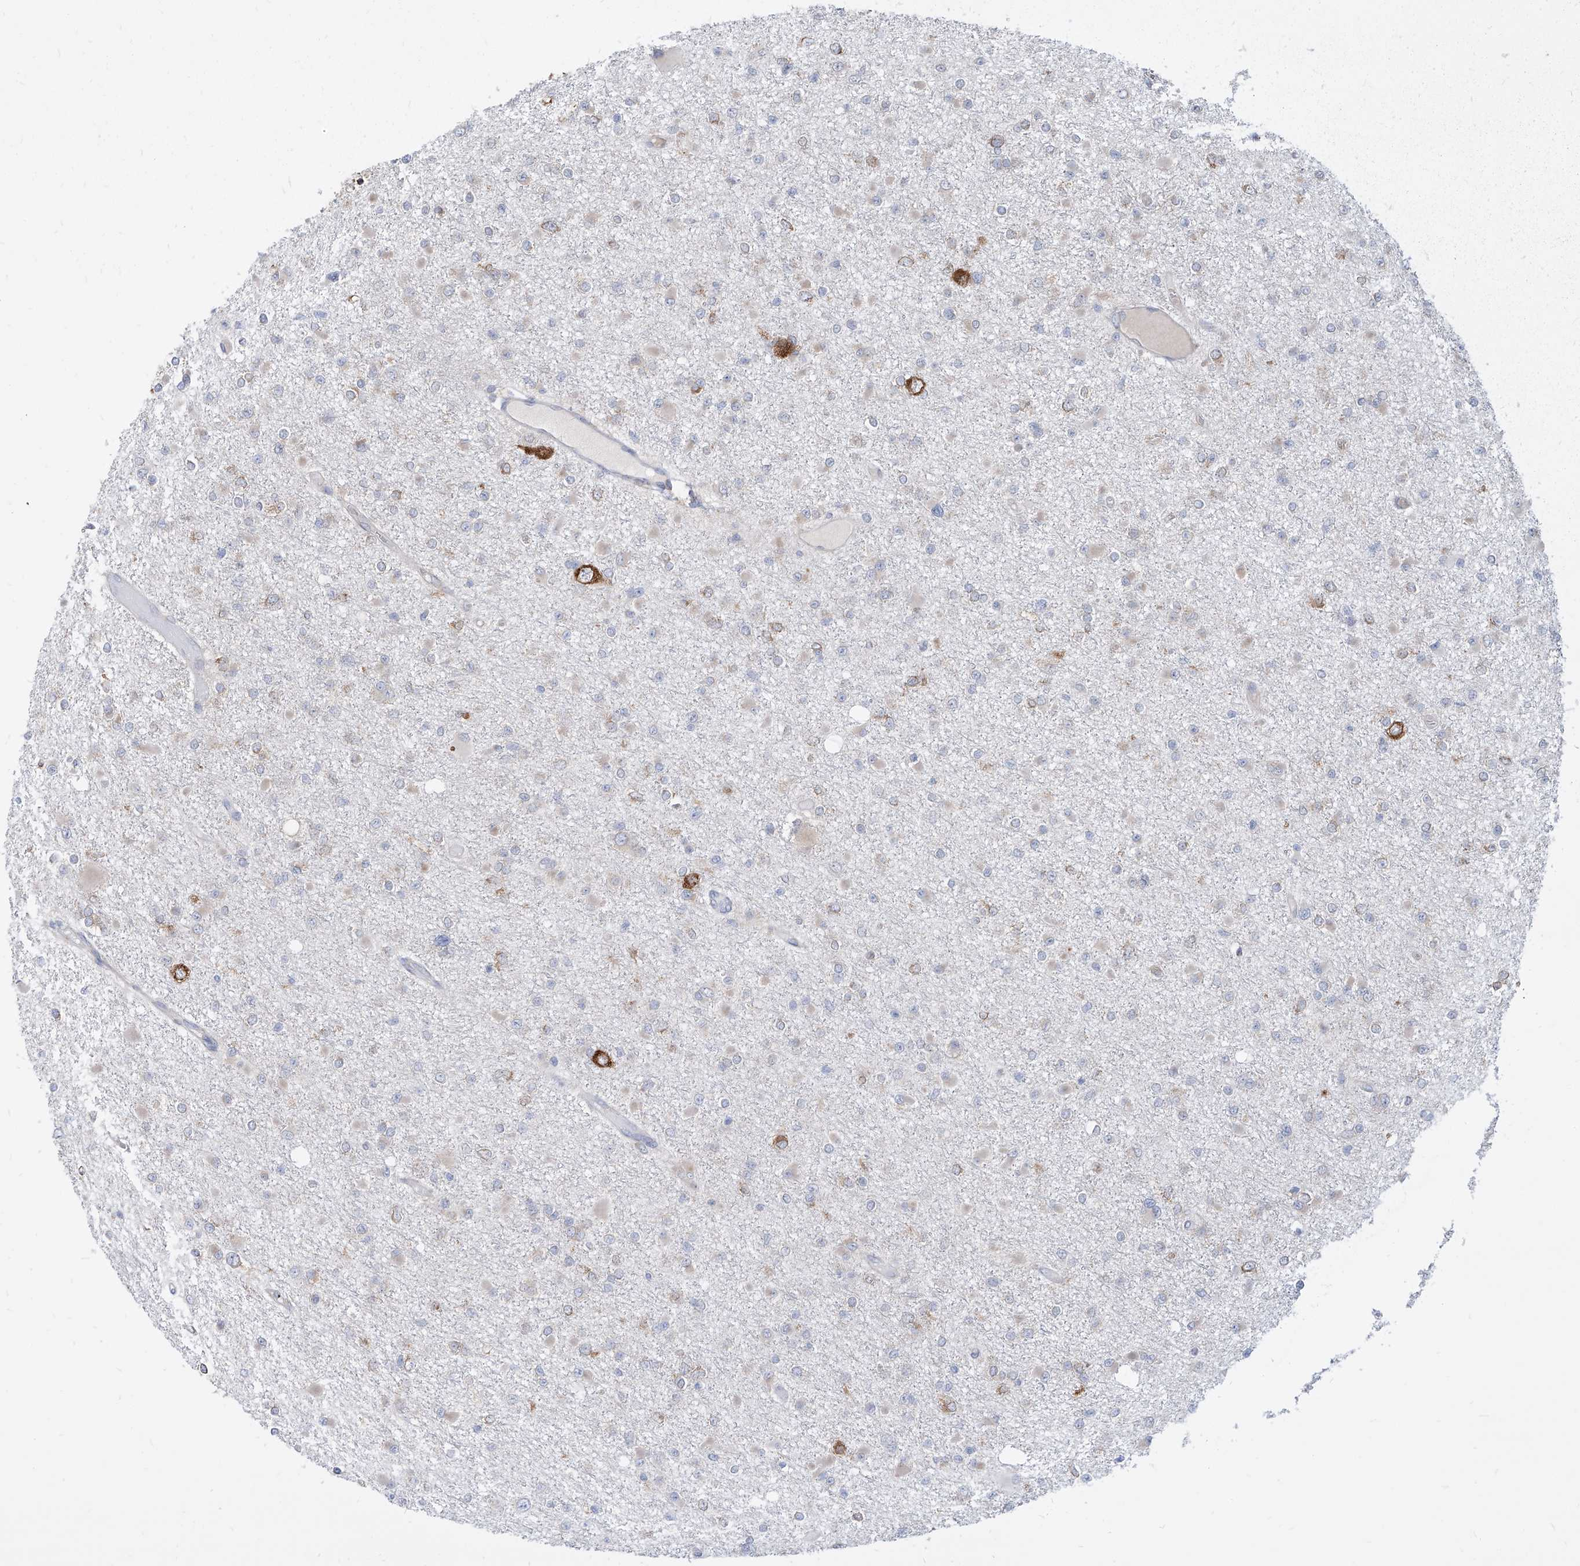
{"staining": {"intensity": "negative", "quantity": "none", "location": "none"}, "tissue": "glioma", "cell_type": "Tumor cells", "image_type": "cancer", "snomed": [{"axis": "morphology", "description": "Glioma, malignant, Low grade"}, {"axis": "topography", "description": "Brain"}], "caption": "Immunohistochemical staining of malignant glioma (low-grade) exhibits no significant positivity in tumor cells. (Stains: DAB immunohistochemistry (IHC) with hematoxylin counter stain, Microscopy: brightfield microscopy at high magnification).", "gene": "FAM83B", "patient": {"sex": "female", "age": 22}}